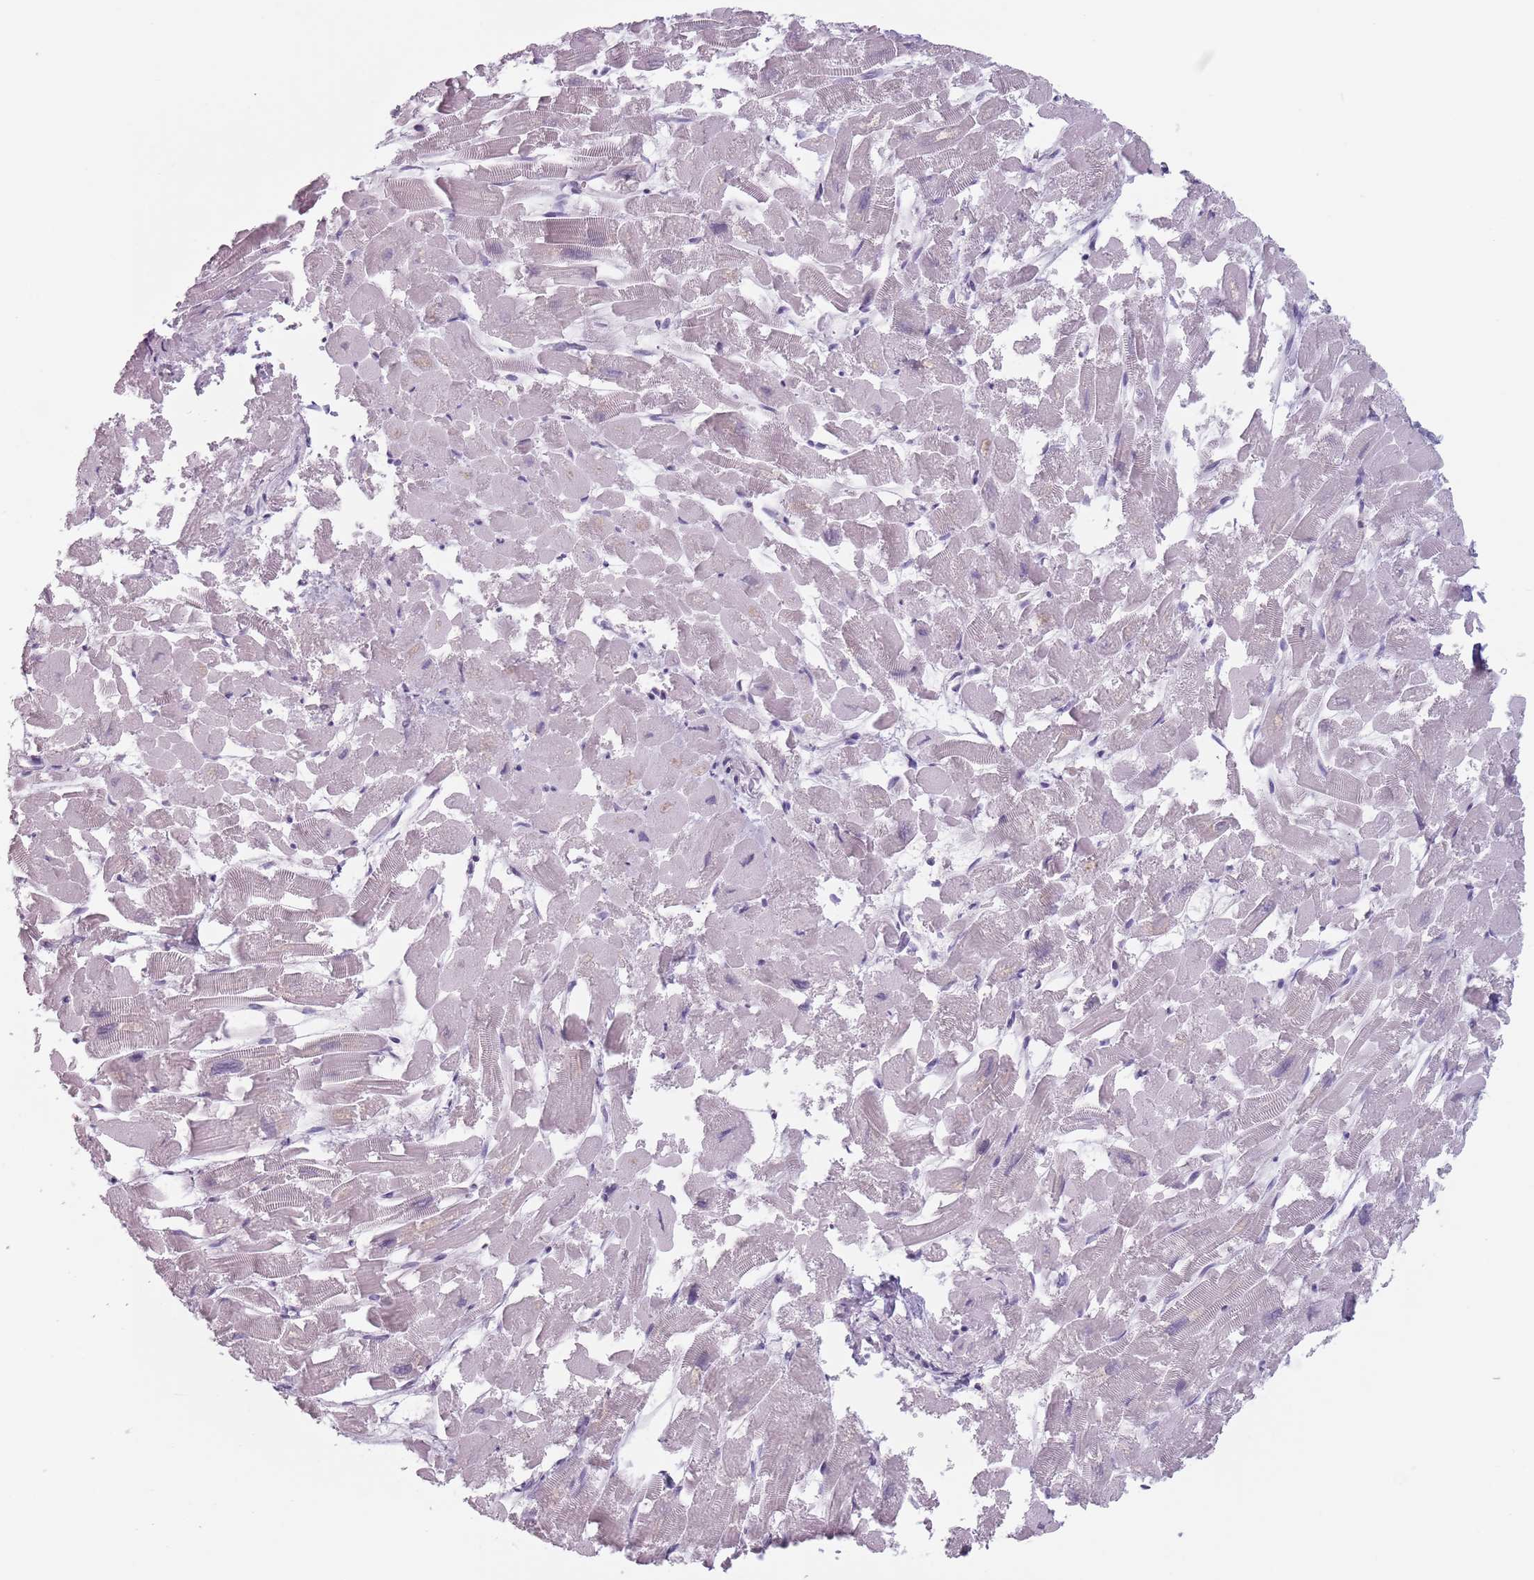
{"staining": {"intensity": "negative", "quantity": "none", "location": "none"}, "tissue": "heart muscle", "cell_type": "Cardiomyocytes", "image_type": "normal", "snomed": [{"axis": "morphology", "description": "Normal tissue, NOS"}, {"axis": "topography", "description": "Heart"}], "caption": "The histopathology image exhibits no staining of cardiomyocytes in normal heart muscle. Nuclei are stained in blue.", "gene": "CEP19", "patient": {"sex": "male", "age": 54}}